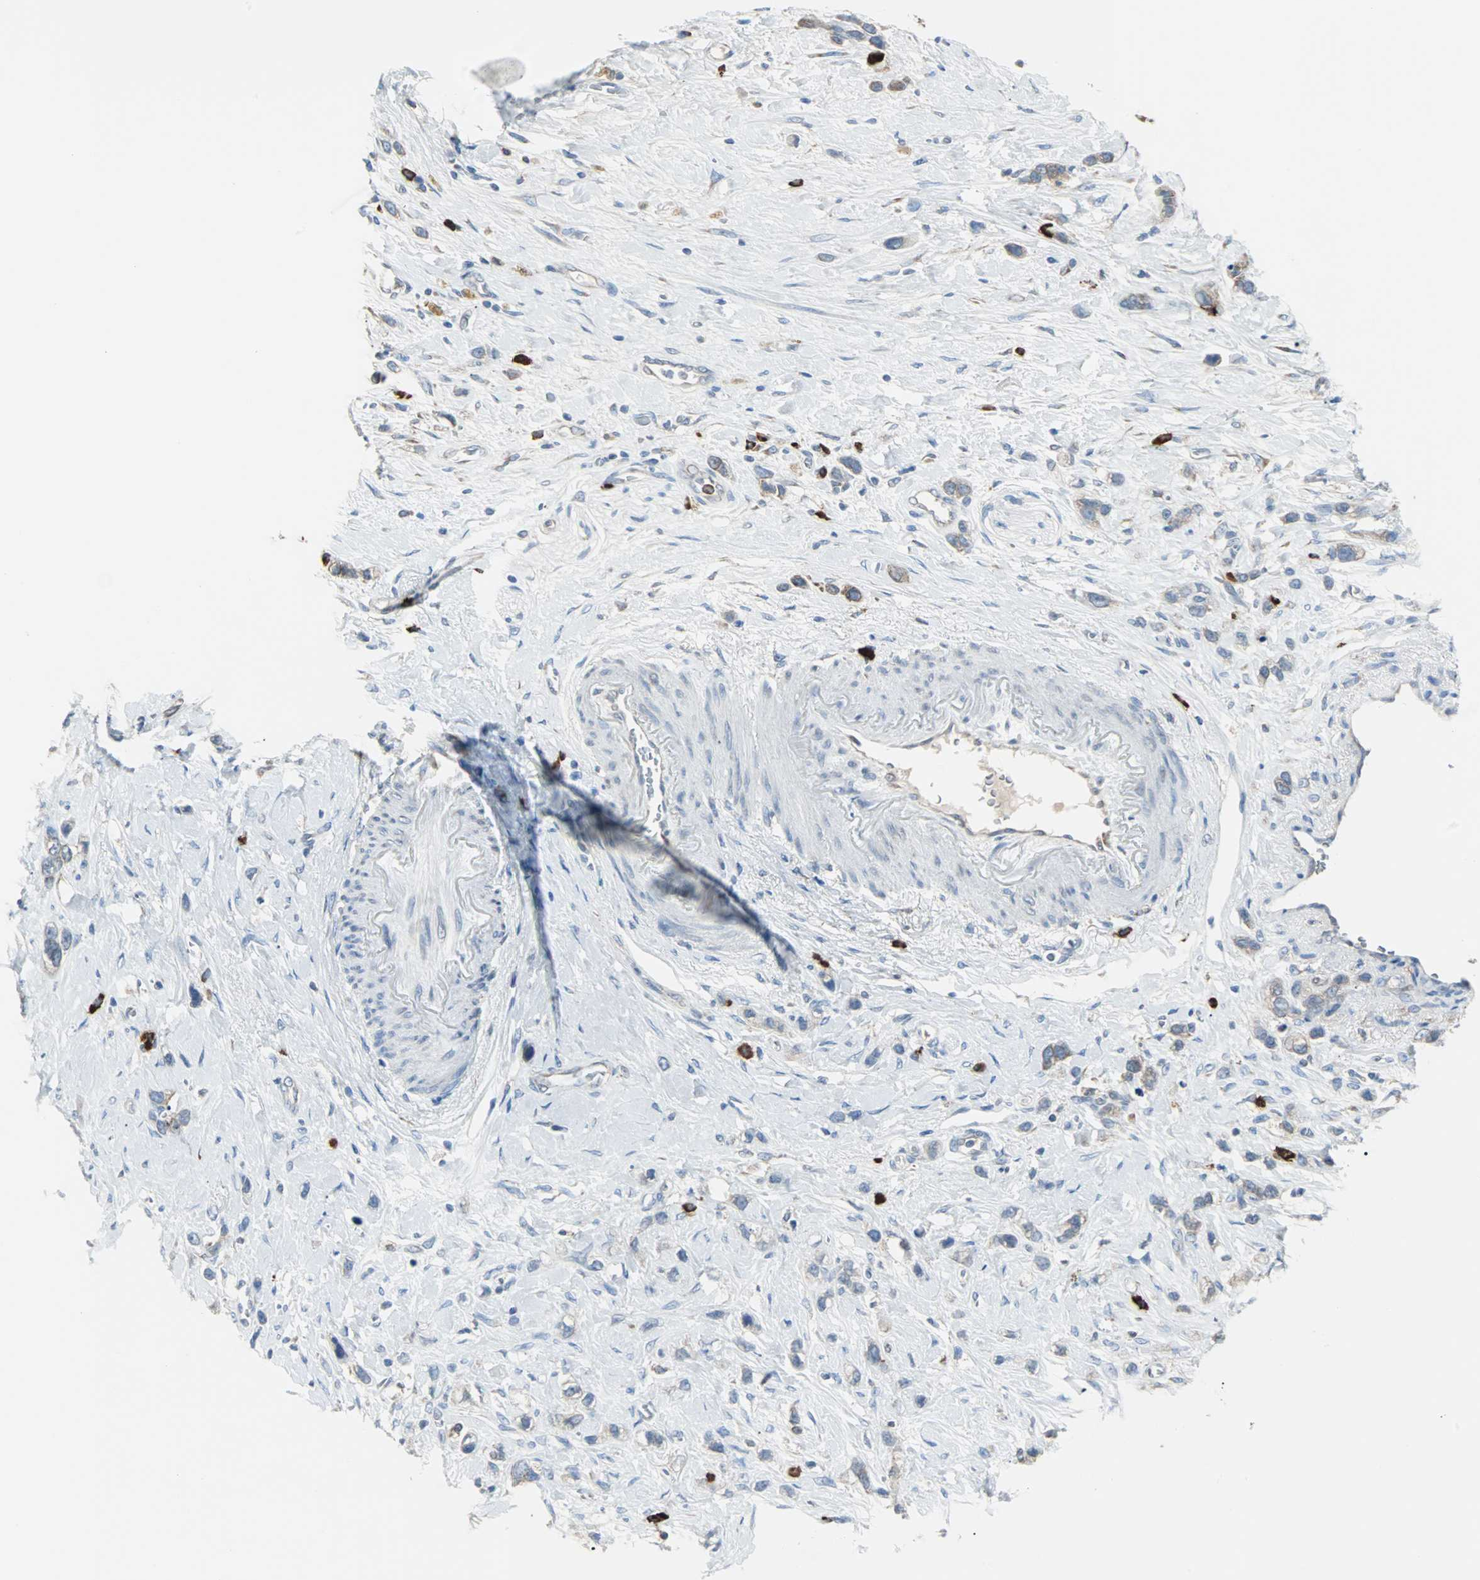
{"staining": {"intensity": "weak", "quantity": "<25%", "location": "cytoplasmic/membranous"}, "tissue": "stomach cancer", "cell_type": "Tumor cells", "image_type": "cancer", "snomed": [{"axis": "morphology", "description": "Normal tissue, NOS"}, {"axis": "morphology", "description": "Adenocarcinoma, NOS"}, {"axis": "morphology", "description": "Adenocarcinoma, High grade"}, {"axis": "topography", "description": "Stomach, upper"}, {"axis": "topography", "description": "Stomach"}], "caption": "This is an immunohistochemistry photomicrograph of stomach cancer. There is no expression in tumor cells.", "gene": "PDIA4", "patient": {"sex": "female", "age": 65}}